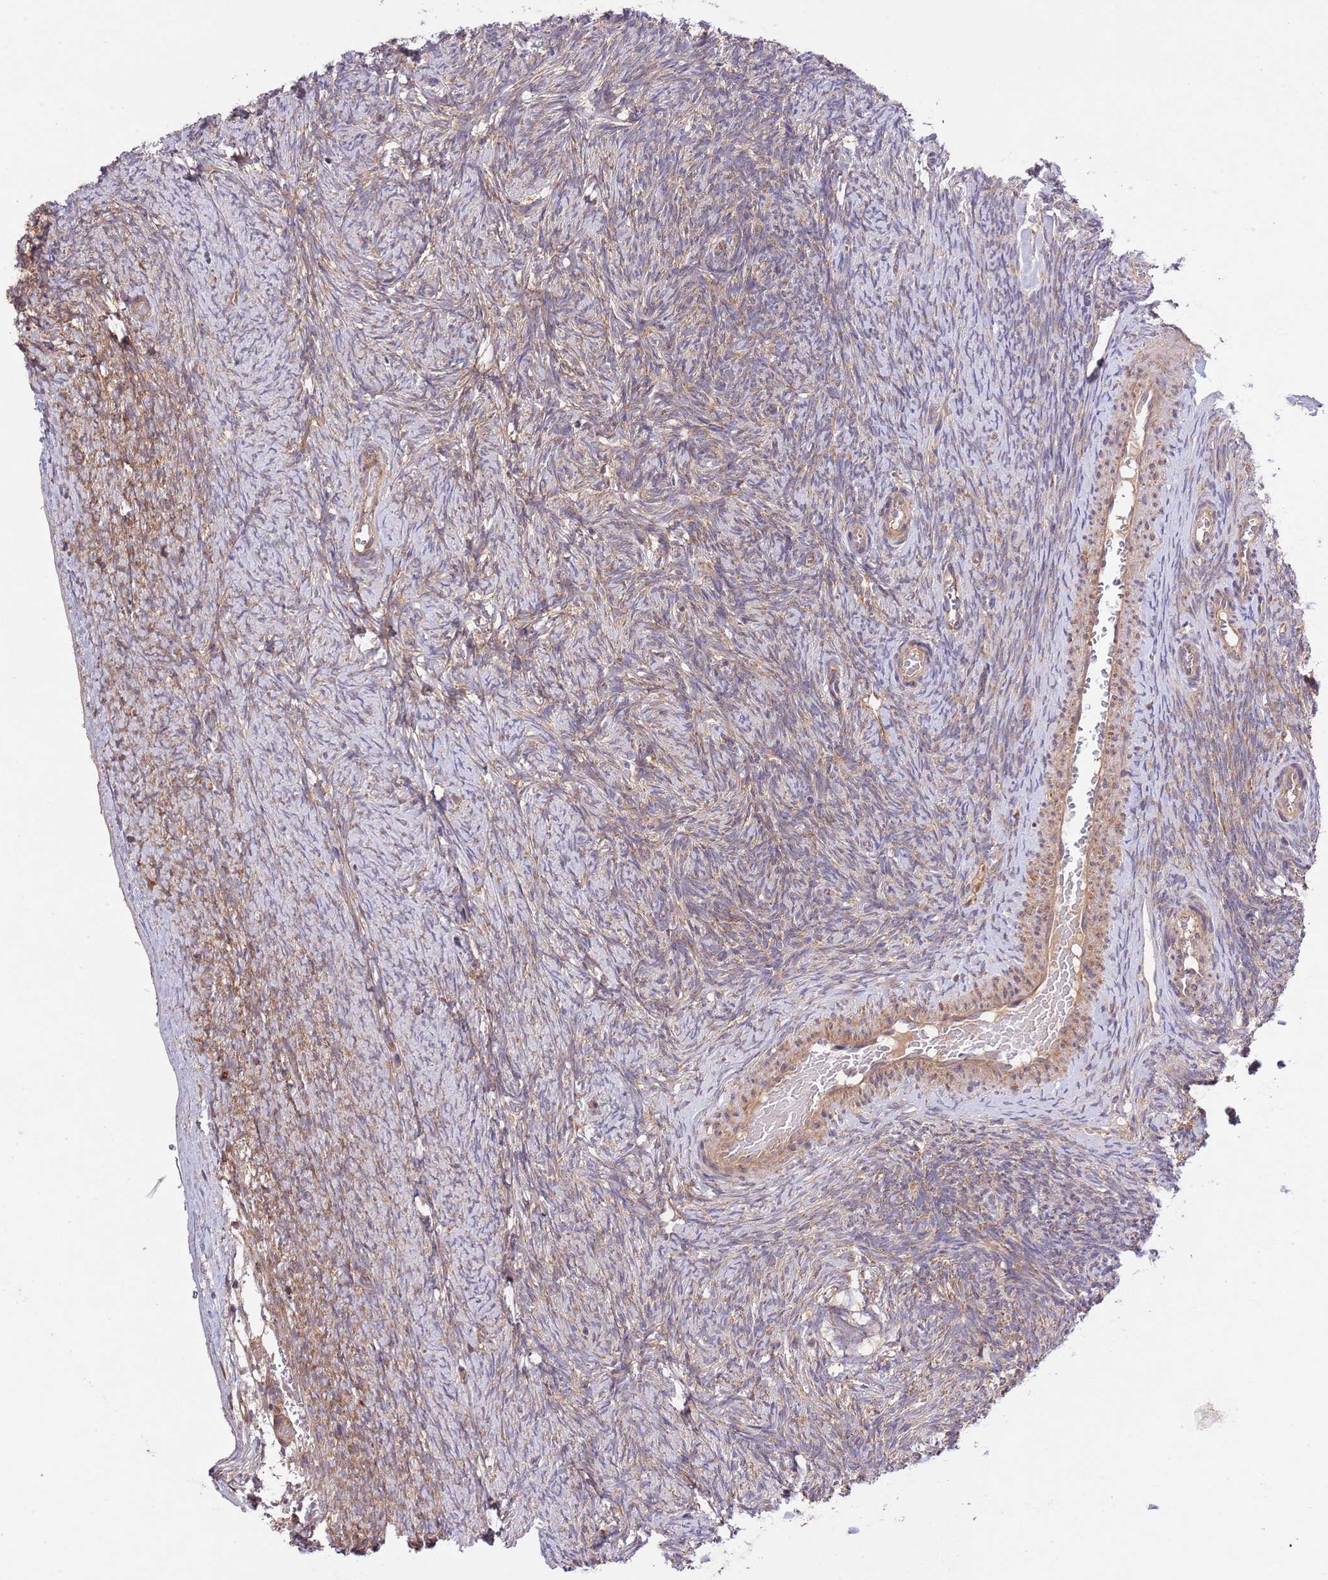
{"staining": {"intensity": "strong", "quantity": ">75%", "location": "cytoplasmic/membranous"}, "tissue": "ovary", "cell_type": "Follicle cells", "image_type": "normal", "snomed": [{"axis": "morphology", "description": "Normal tissue, NOS"}, {"axis": "topography", "description": "Ovary"}], "caption": "Strong cytoplasmic/membranous protein positivity is identified in about >75% of follicle cells in ovary. The staining is performed using DAB brown chromogen to label protein expression. The nuclei are counter-stained blue using hematoxylin.", "gene": "MFNG", "patient": {"sex": "female", "age": 44}}